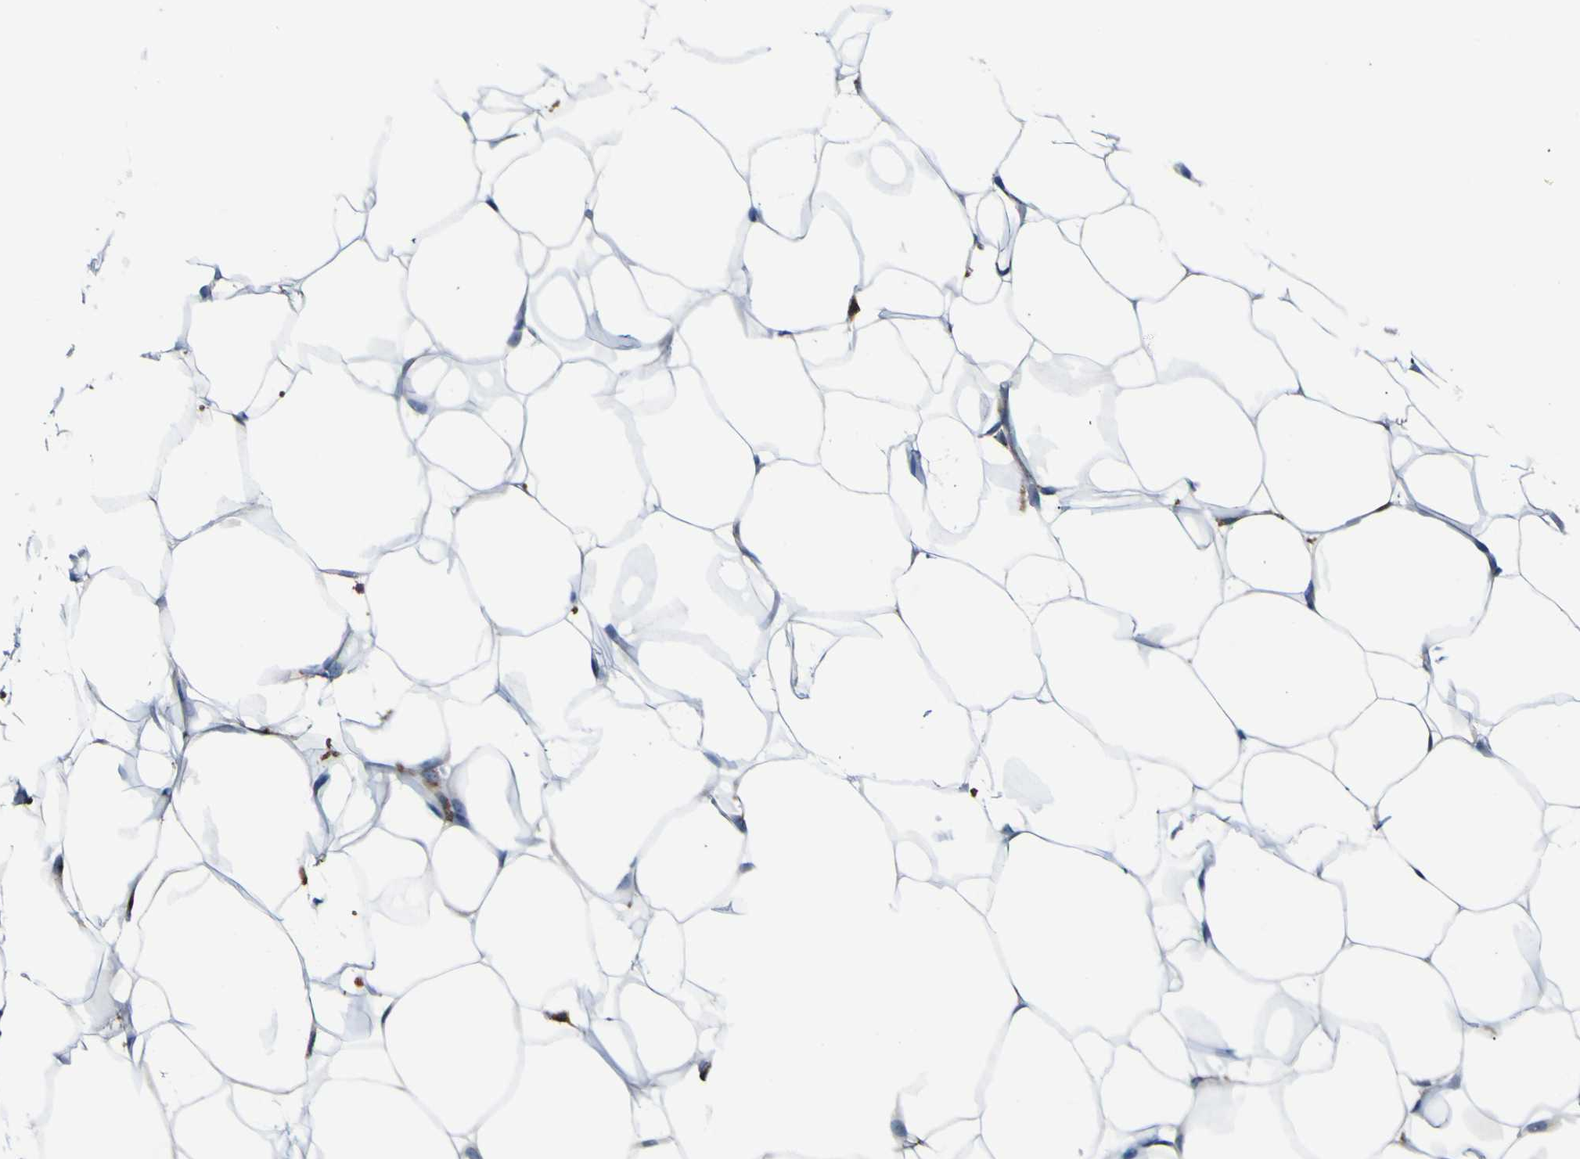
{"staining": {"intensity": "negative", "quantity": "none", "location": "none"}, "tissue": "adipose tissue", "cell_type": "Adipocytes", "image_type": "normal", "snomed": [{"axis": "morphology", "description": "Normal tissue, NOS"}, {"axis": "topography", "description": "Breast"}, {"axis": "topography", "description": "Adipose tissue"}], "caption": "A histopathology image of adipose tissue stained for a protein exhibits no brown staining in adipocytes.", "gene": "PTPRF", "patient": {"sex": "female", "age": 25}}